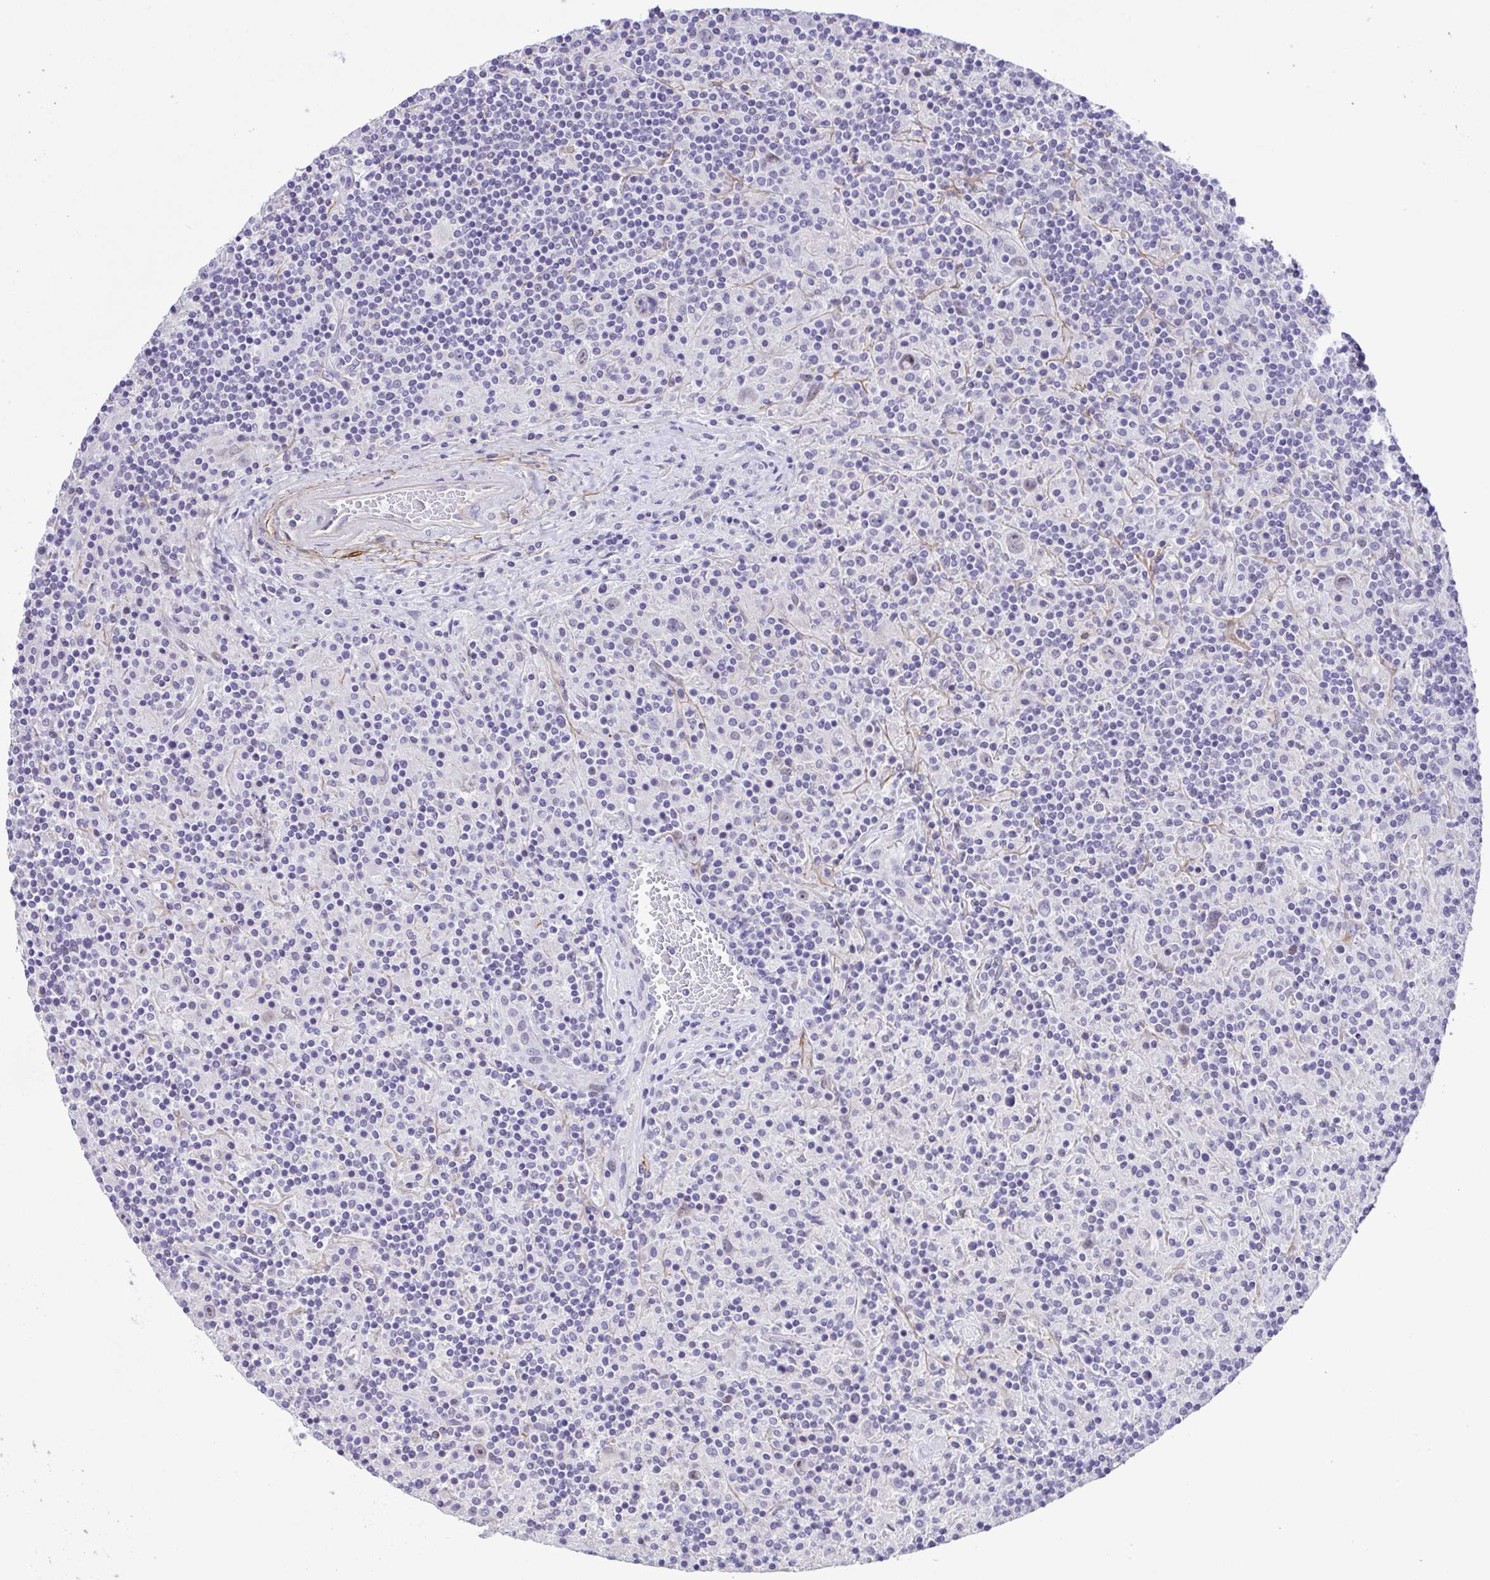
{"staining": {"intensity": "negative", "quantity": "none", "location": "none"}, "tissue": "lymphoma", "cell_type": "Tumor cells", "image_type": "cancer", "snomed": [{"axis": "morphology", "description": "Hodgkin's disease, NOS"}, {"axis": "topography", "description": "Lymph node"}], "caption": "This is a micrograph of IHC staining of lymphoma, which shows no positivity in tumor cells.", "gene": "DCLK2", "patient": {"sex": "male", "age": 70}}